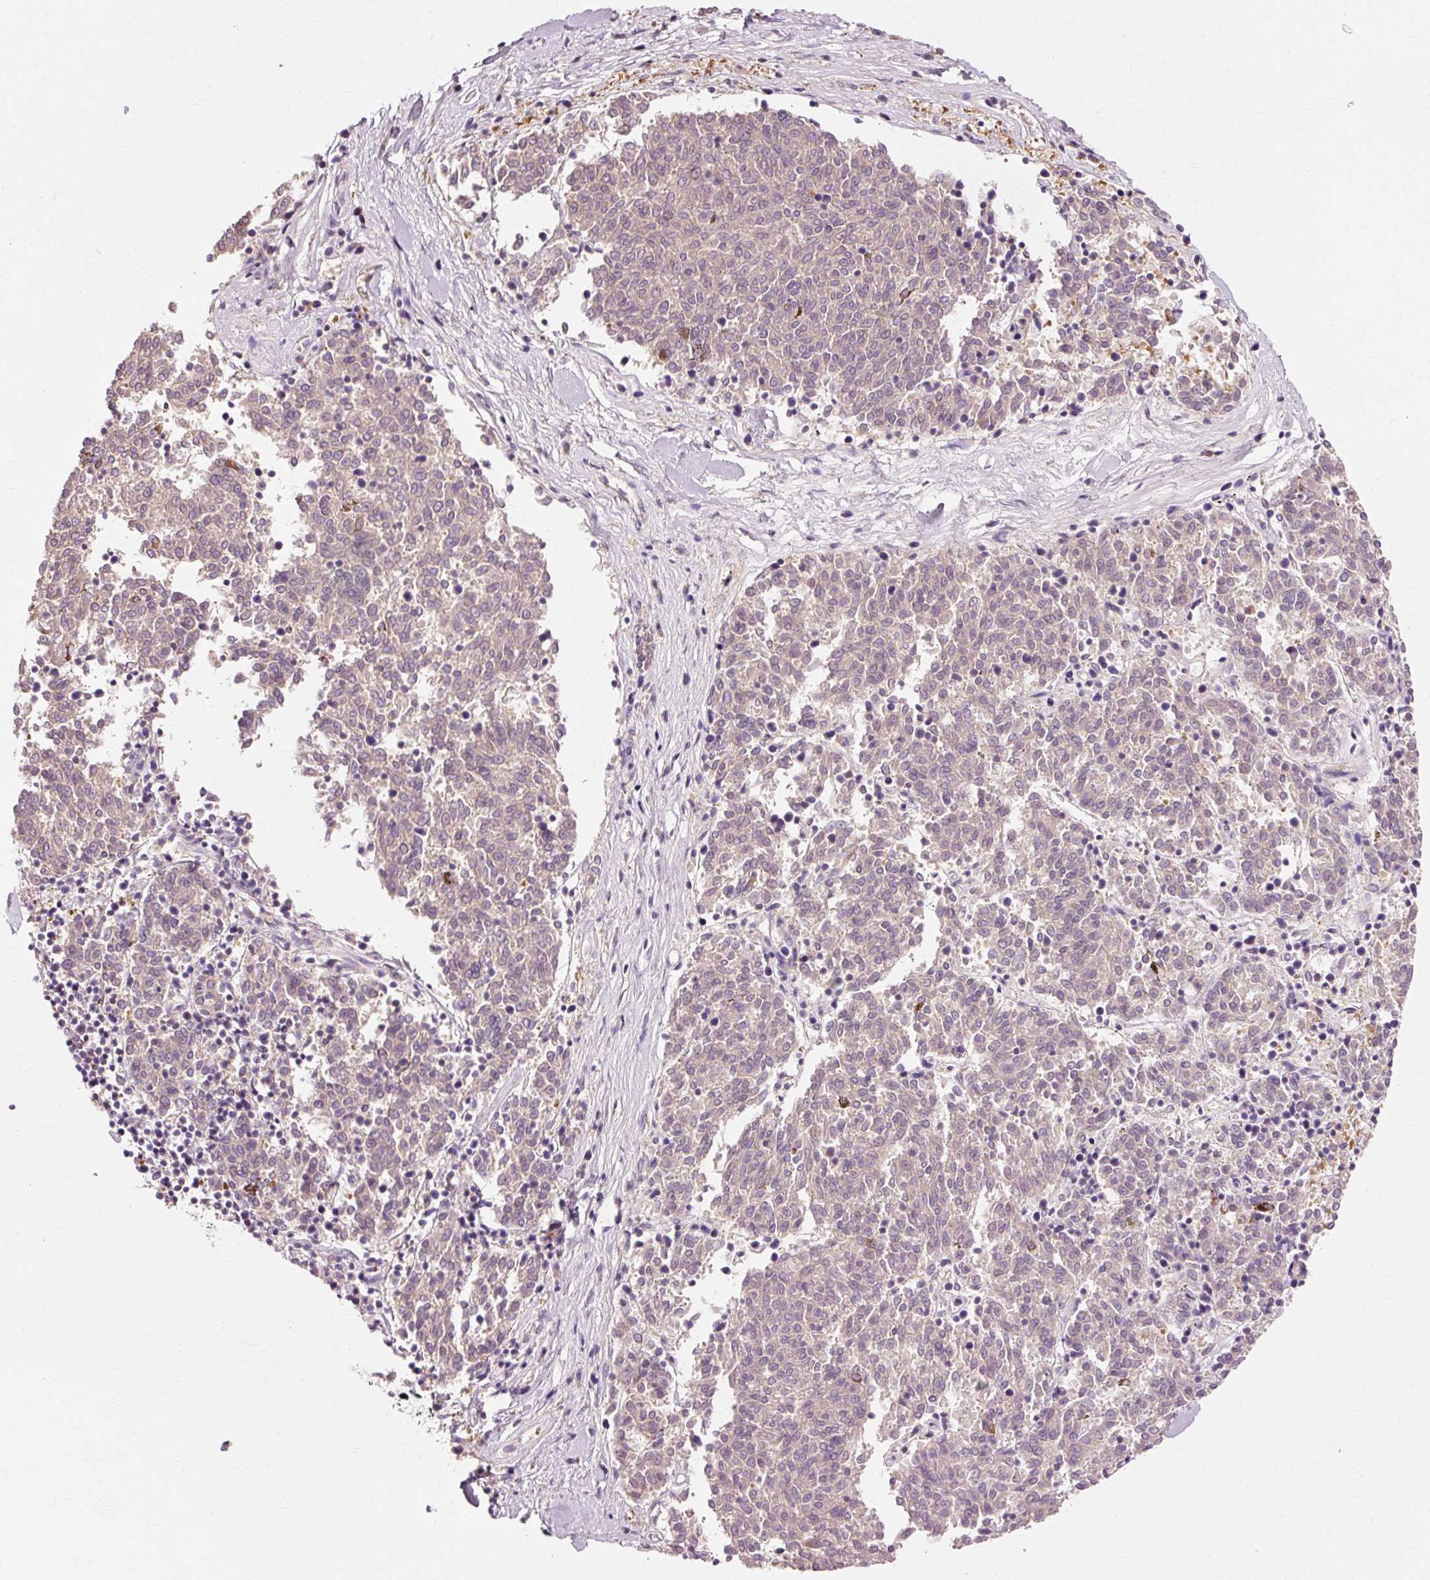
{"staining": {"intensity": "weak", "quantity": "<25%", "location": "cytoplasmic/membranous"}, "tissue": "melanoma", "cell_type": "Tumor cells", "image_type": "cancer", "snomed": [{"axis": "morphology", "description": "Malignant melanoma, NOS"}, {"axis": "topography", "description": "Skin"}], "caption": "Micrograph shows no protein expression in tumor cells of malignant melanoma tissue. (Brightfield microscopy of DAB (3,3'-diaminobenzidine) immunohistochemistry at high magnification).", "gene": "VN1R2", "patient": {"sex": "female", "age": 72}}